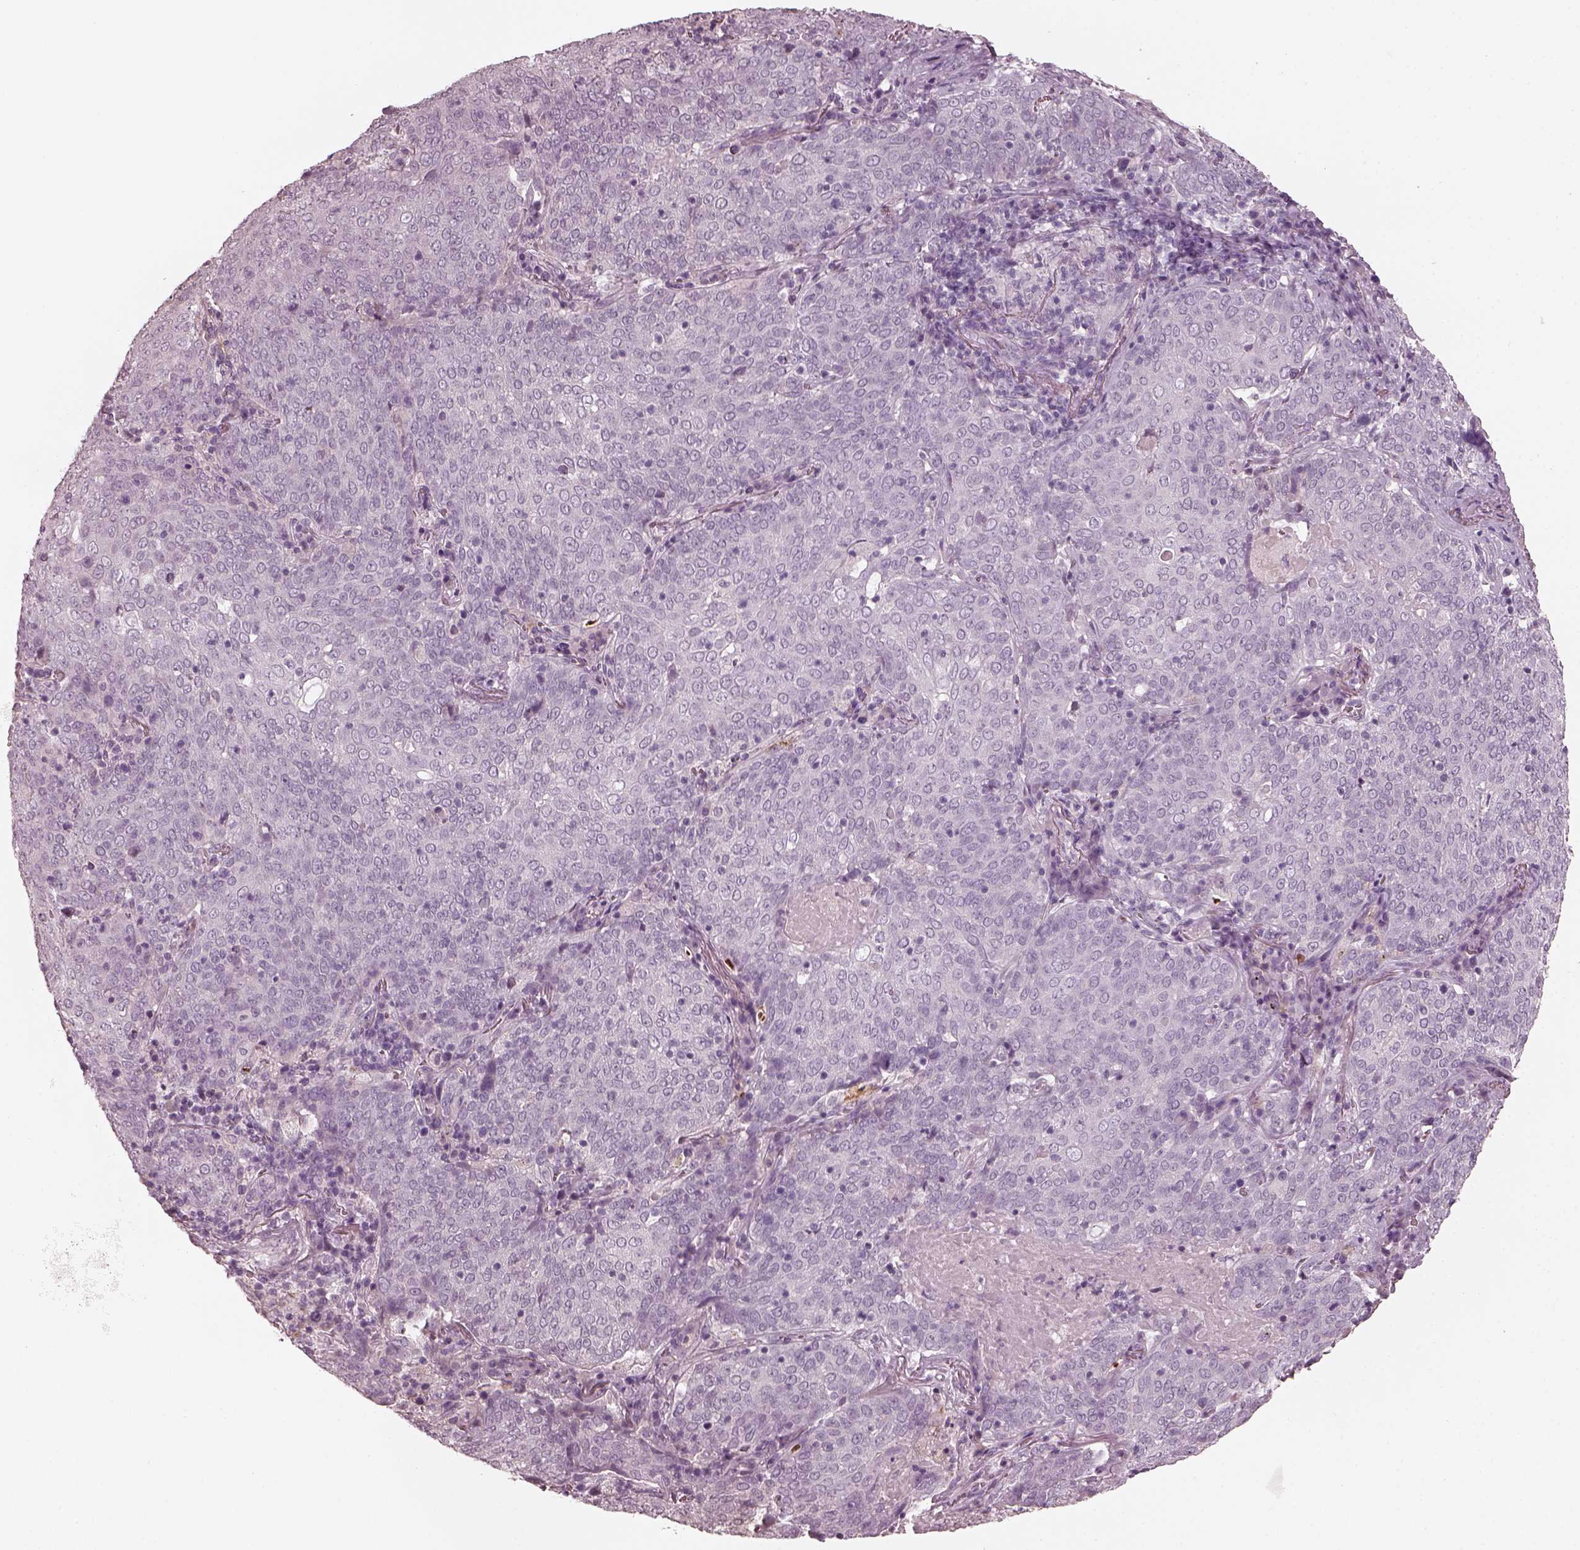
{"staining": {"intensity": "negative", "quantity": "none", "location": "none"}, "tissue": "lung cancer", "cell_type": "Tumor cells", "image_type": "cancer", "snomed": [{"axis": "morphology", "description": "Squamous cell carcinoma, NOS"}, {"axis": "topography", "description": "Lung"}], "caption": "Tumor cells are negative for protein expression in human lung cancer.", "gene": "OPTC", "patient": {"sex": "male", "age": 82}}